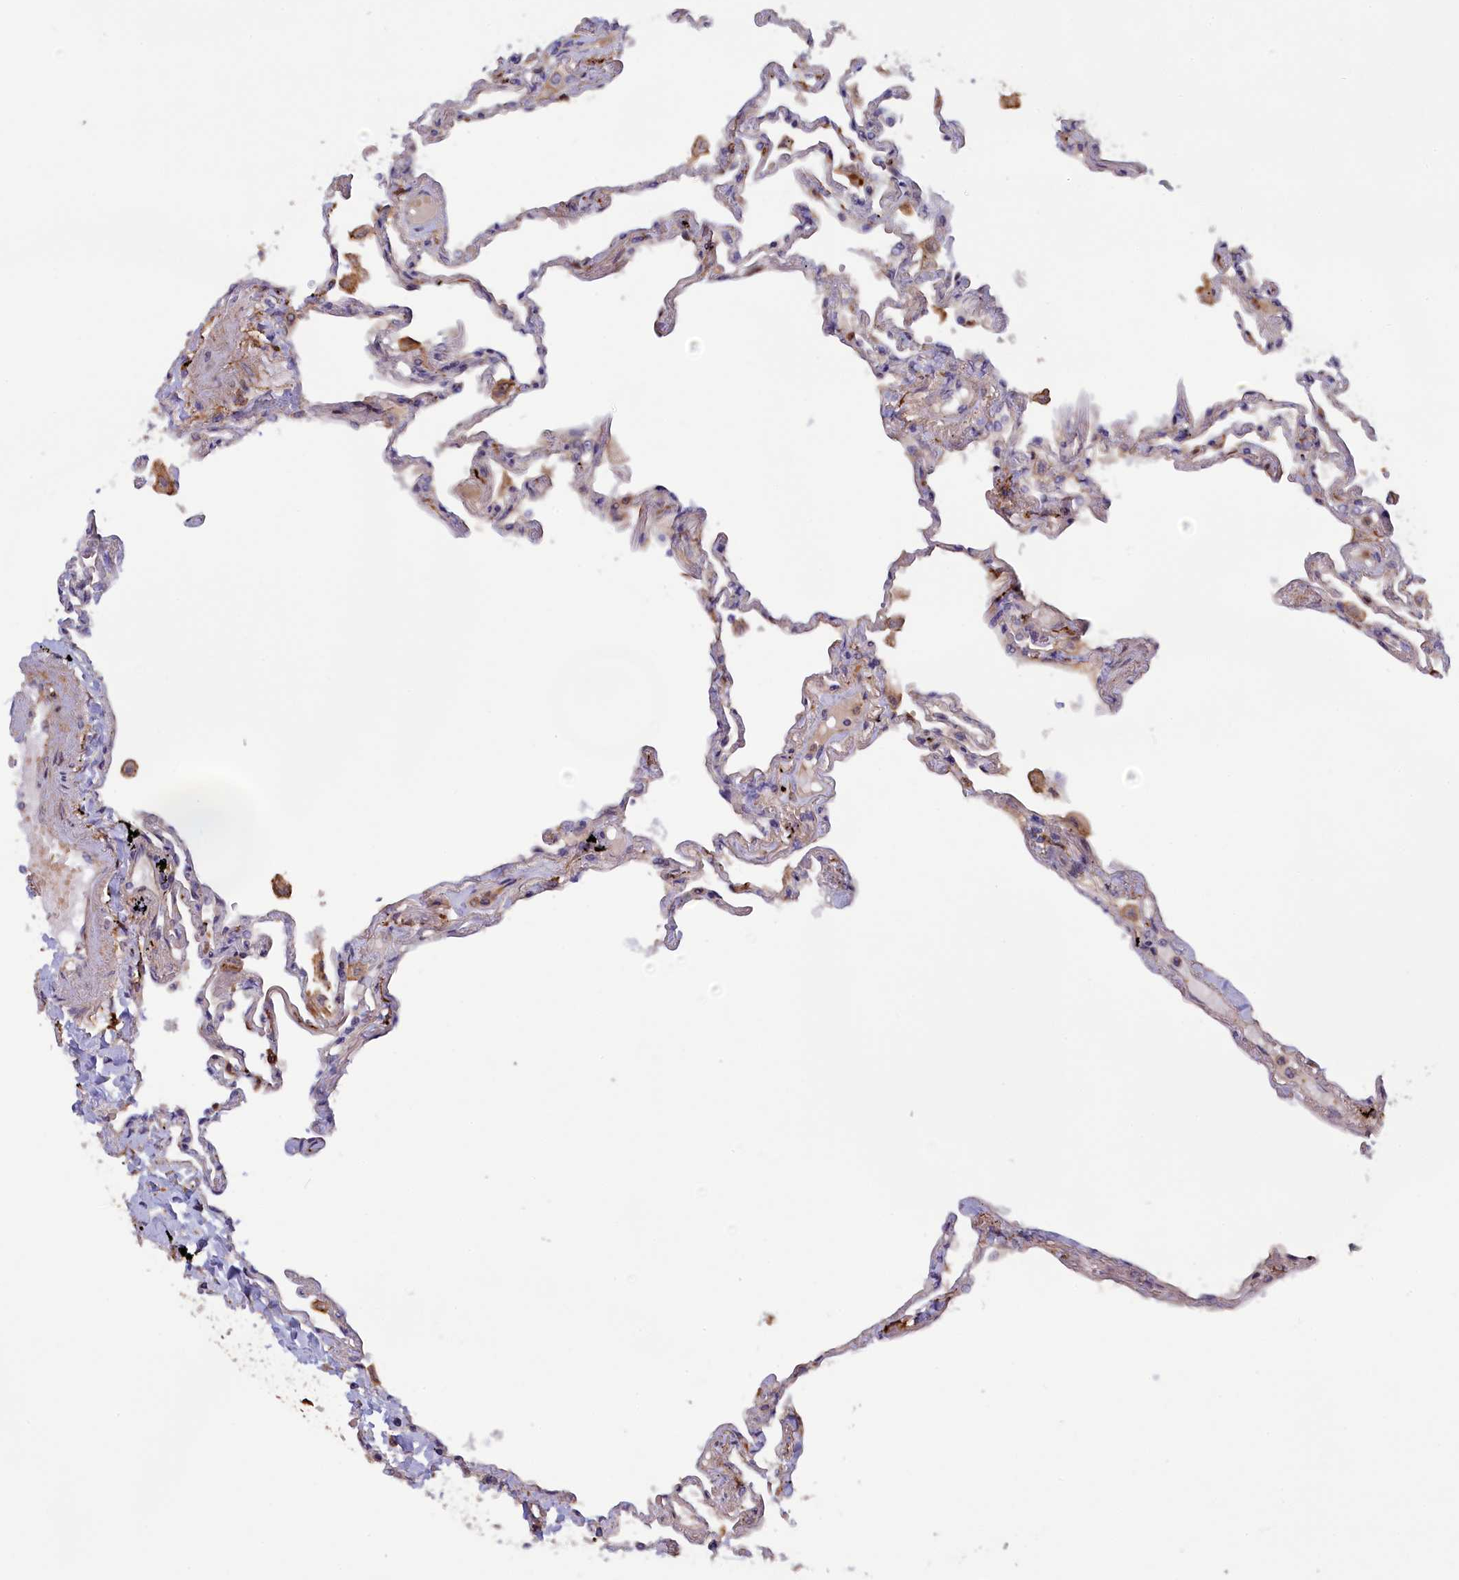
{"staining": {"intensity": "negative", "quantity": "none", "location": "none"}, "tissue": "lung", "cell_type": "Alveolar cells", "image_type": "normal", "snomed": [{"axis": "morphology", "description": "Normal tissue, NOS"}, {"axis": "topography", "description": "Lung"}], "caption": "High magnification brightfield microscopy of normal lung stained with DAB (3,3'-diaminobenzidine) (brown) and counterstained with hematoxylin (blue): alveolar cells show no significant positivity. The staining was performed using DAB (3,3'-diaminobenzidine) to visualize the protein expression in brown, while the nuclei were stained in blue with hematoxylin (Magnification: 20x).", "gene": "FERMT1", "patient": {"sex": "female", "age": 67}}